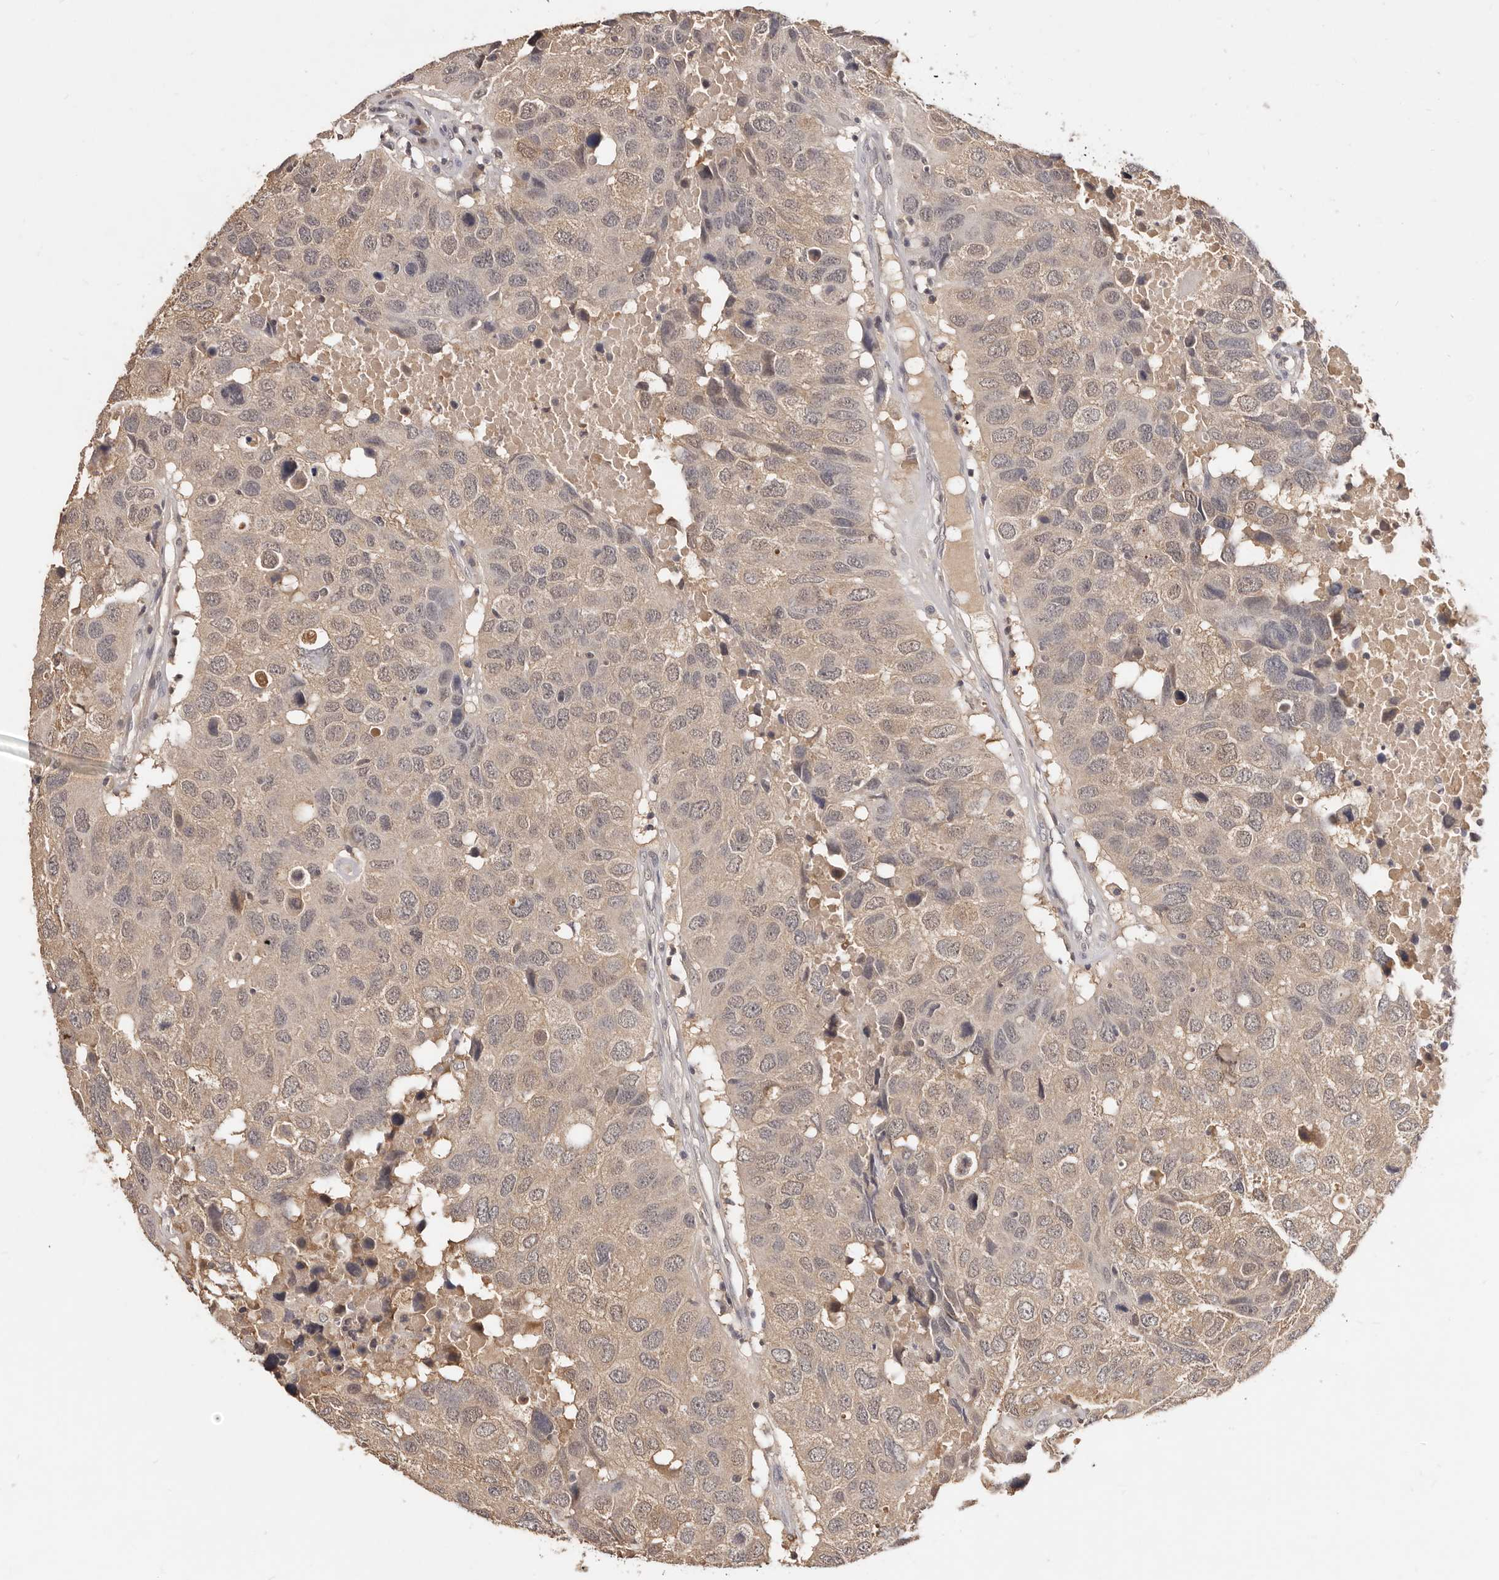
{"staining": {"intensity": "weak", "quantity": "<25%", "location": "cytoplasmic/membranous,nuclear"}, "tissue": "head and neck cancer", "cell_type": "Tumor cells", "image_type": "cancer", "snomed": [{"axis": "morphology", "description": "Squamous cell carcinoma, NOS"}, {"axis": "topography", "description": "Head-Neck"}], "caption": "The micrograph reveals no significant staining in tumor cells of head and neck cancer (squamous cell carcinoma).", "gene": "TSPAN13", "patient": {"sex": "male", "age": 66}}